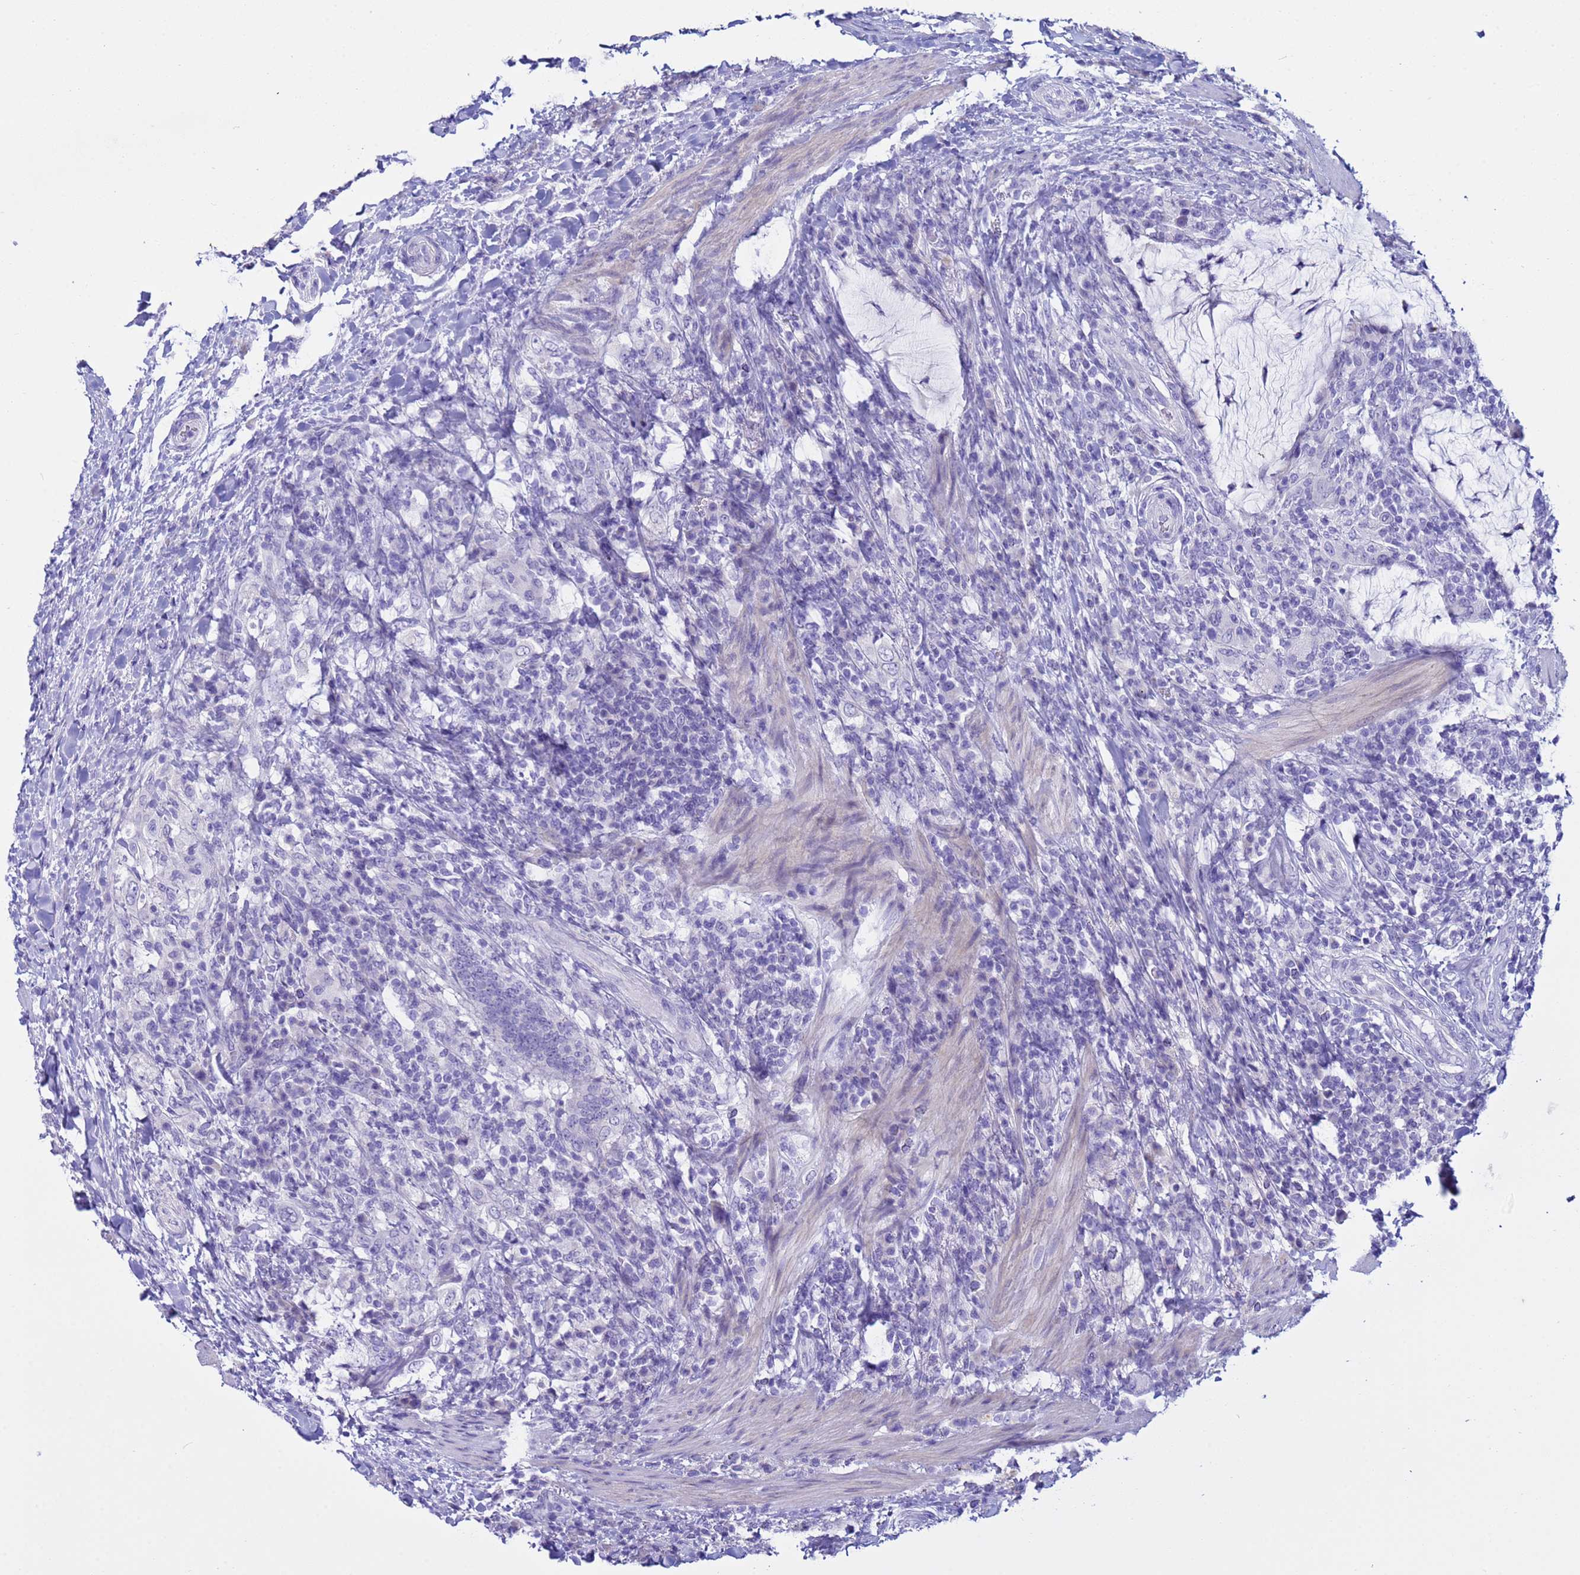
{"staining": {"intensity": "negative", "quantity": "none", "location": "none"}, "tissue": "colorectal cancer", "cell_type": "Tumor cells", "image_type": "cancer", "snomed": [{"axis": "morphology", "description": "Adenocarcinoma, NOS"}, {"axis": "topography", "description": "Colon"}], "caption": "This is an immunohistochemistry photomicrograph of adenocarcinoma (colorectal). There is no staining in tumor cells.", "gene": "IGSF11", "patient": {"sex": "female", "age": 66}}